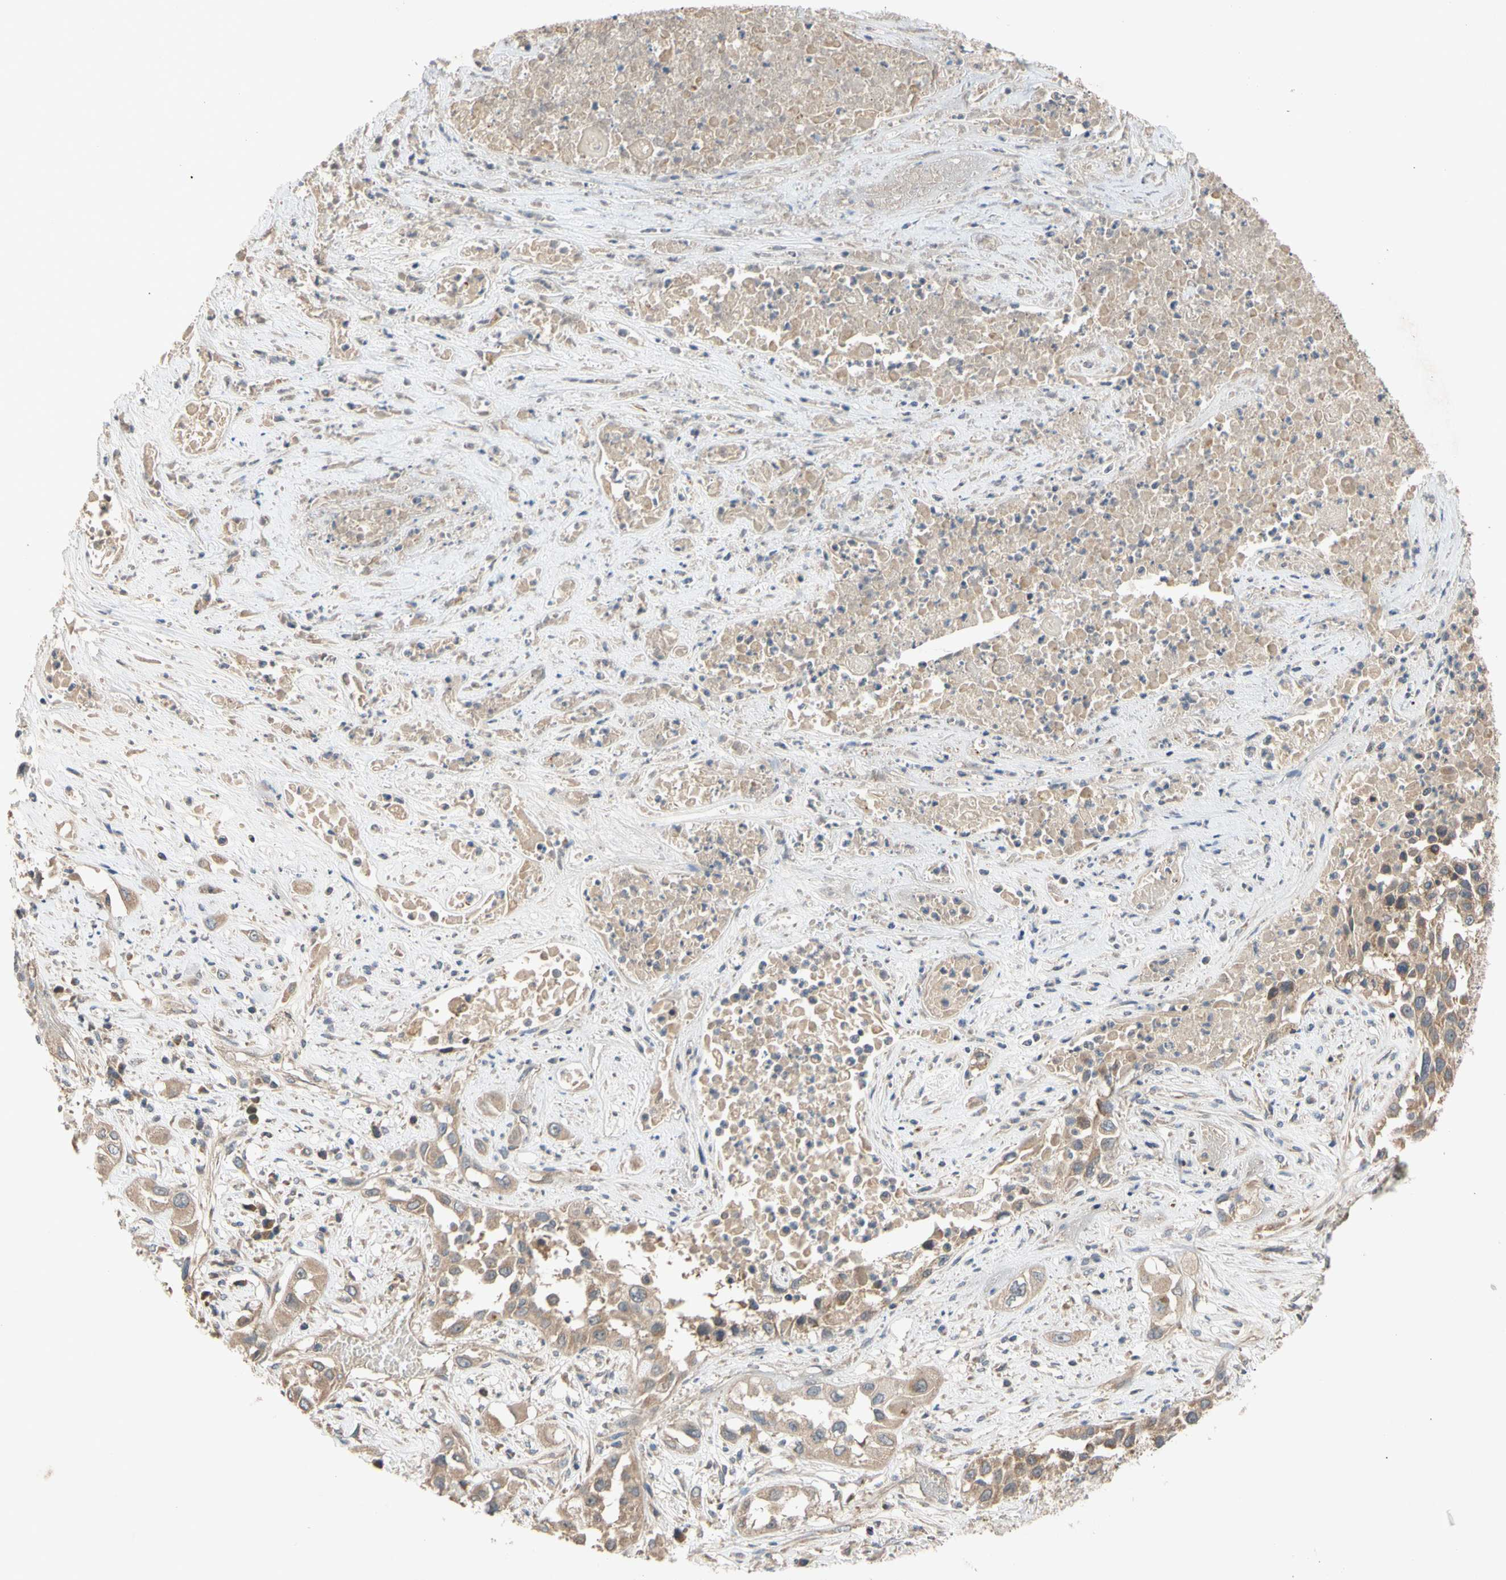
{"staining": {"intensity": "moderate", "quantity": ">75%", "location": "cytoplasmic/membranous"}, "tissue": "lung cancer", "cell_type": "Tumor cells", "image_type": "cancer", "snomed": [{"axis": "morphology", "description": "Squamous cell carcinoma, NOS"}, {"axis": "topography", "description": "Lung"}], "caption": "IHC histopathology image of neoplastic tissue: human squamous cell carcinoma (lung) stained using IHC displays medium levels of moderate protein expression localized specifically in the cytoplasmic/membranous of tumor cells, appearing as a cytoplasmic/membranous brown color.", "gene": "MBTPS2", "patient": {"sex": "male", "age": 71}}